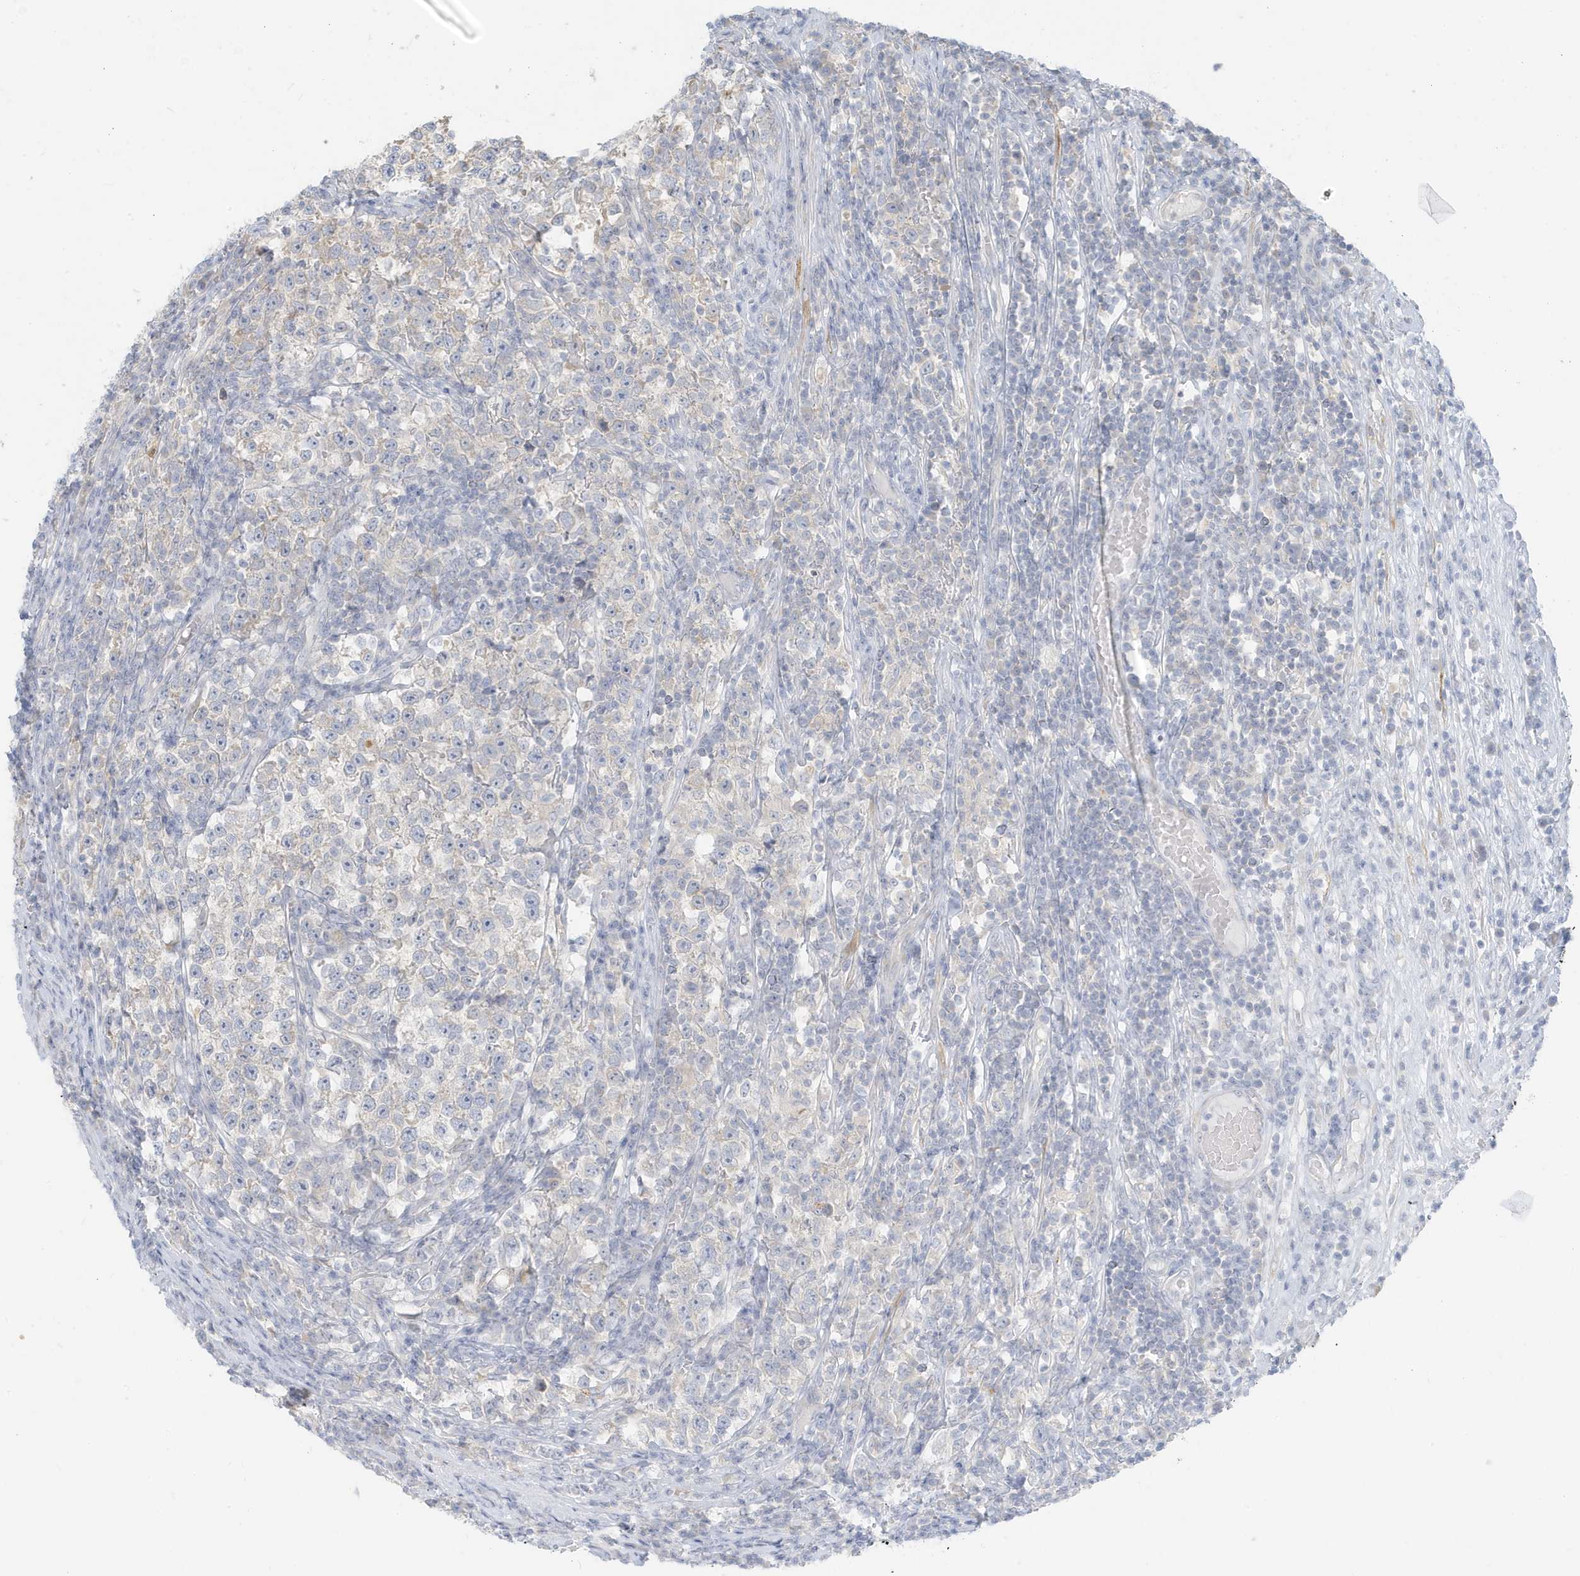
{"staining": {"intensity": "weak", "quantity": "<25%", "location": "cytoplasmic/membranous"}, "tissue": "testis cancer", "cell_type": "Tumor cells", "image_type": "cancer", "snomed": [{"axis": "morphology", "description": "Normal tissue, NOS"}, {"axis": "morphology", "description": "Seminoma, NOS"}, {"axis": "topography", "description": "Testis"}], "caption": "Testis cancer was stained to show a protein in brown. There is no significant staining in tumor cells.", "gene": "MCOLN1", "patient": {"sex": "male", "age": 43}}